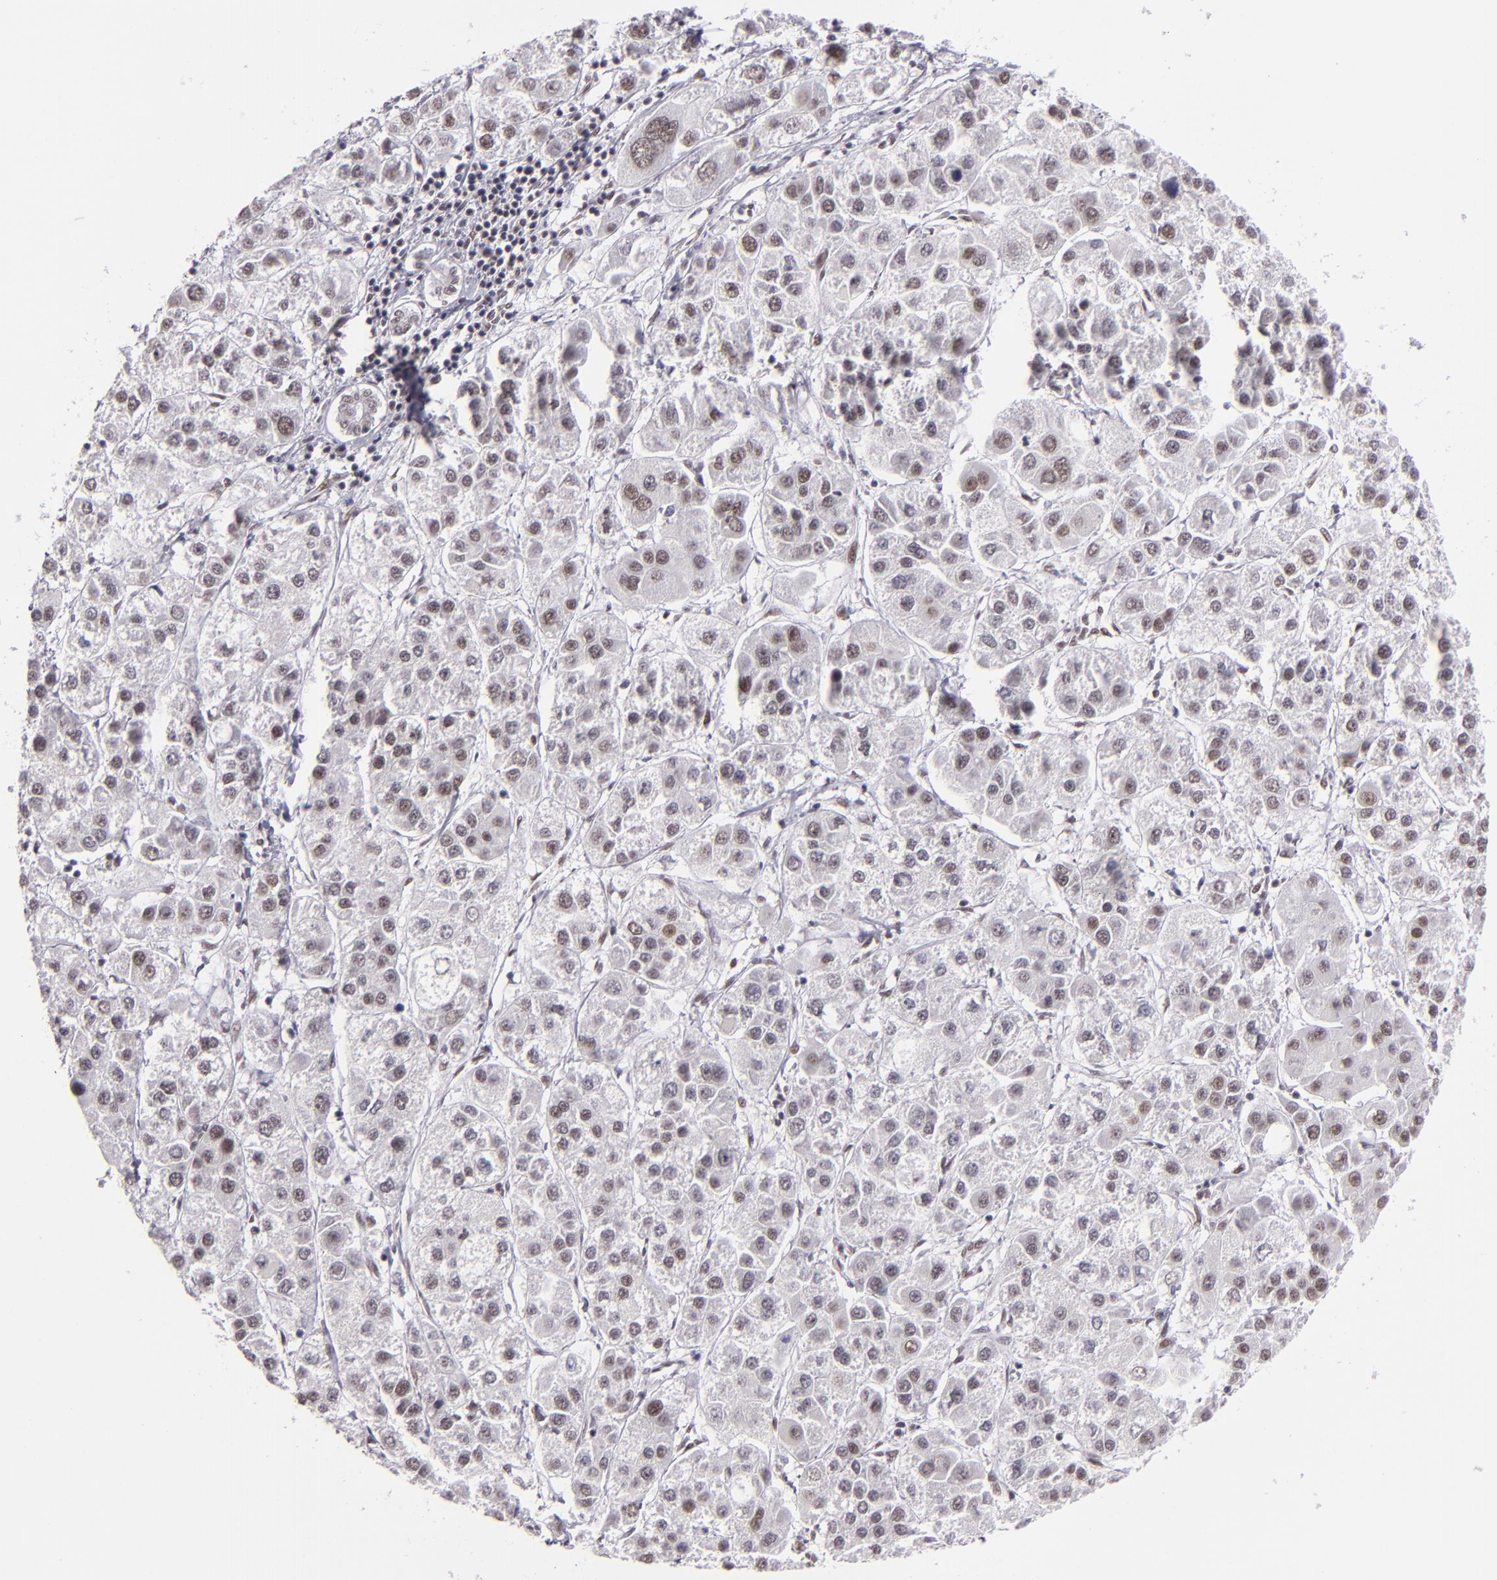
{"staining": {"intensity": "weak", "quantity": "25%-75%", "location": "nuclear"}, "tissue": "liver cancer", "cell_type": "Tumor cells", "image_type": "cancer", "snomed": [{"axis": "morphology", "description": "Carcinoma, Hepatocellular, NOS"}, {"axis": "topography", "description": "Liver"}], "caption": "Immunohistochemical staining of liver cancer (hepatocellular carcinoma) shows low levels of weak nuclear protein expression in approximately 25%-75% of tumor cells.", "gene": "BRD8", "patient": {"sex": "female", "age": 85}}